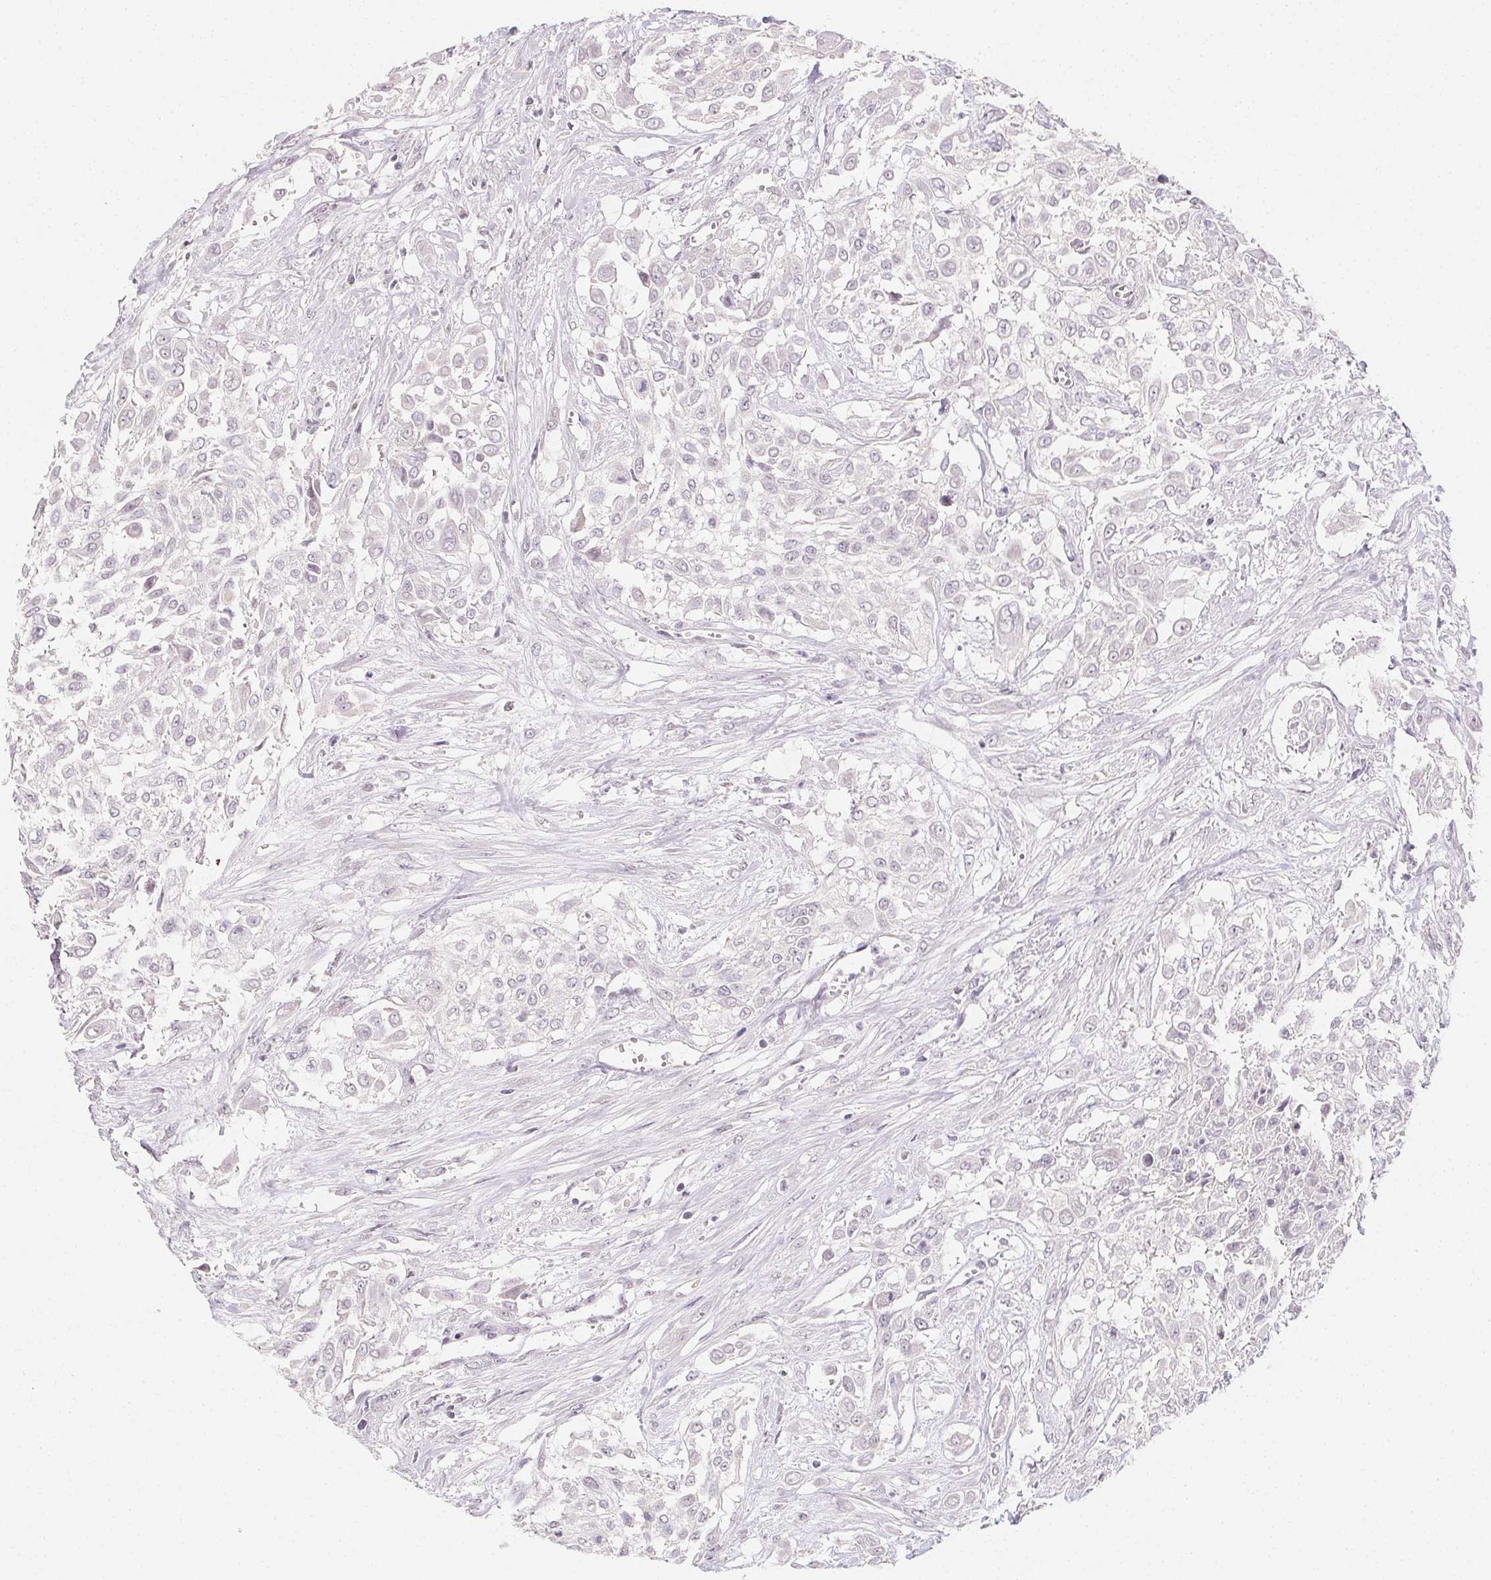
{"staining": {"intensity": "negative", "quantity": "none", "location": "none"}, "tissue": "urothelial cancer", "cell_type": "Tumor cells", "image_type": "cancer", "snomed": [{"axis": "morphology", "description": "Urothelial carcinoma, High grade"}, {"axis": "topography", "description": "Urinary bladder"}], "caption": "A photomicrograph of urothelial cancer stained for a protein displays no brown staining in tumor cells.", "gene": "ZBBX", "patient": {"sex": "male", "age": 57}}